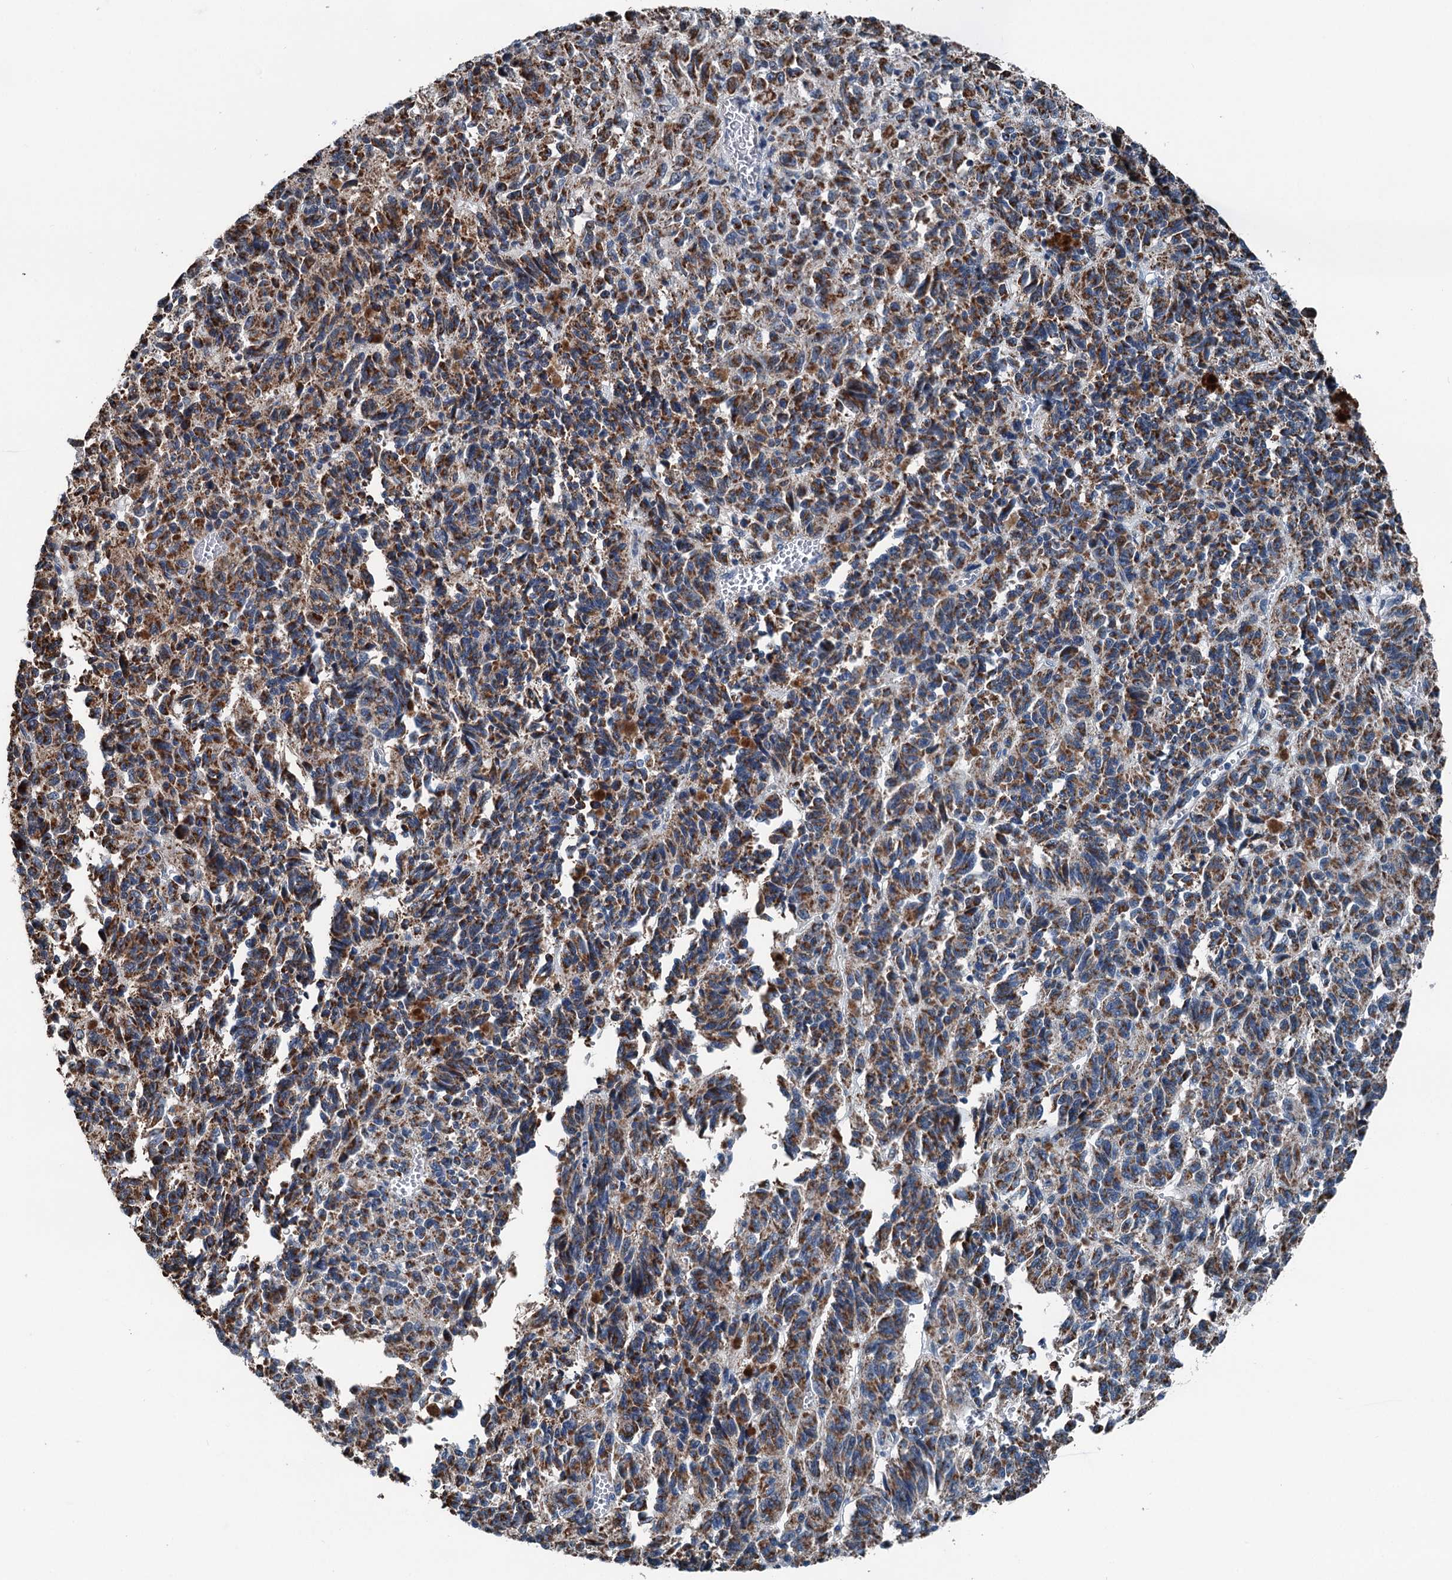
{"staining": {"intensity": "strong", "quantity": ">75%", "location": "cytoplasmic/membranous"}, "tissue": "melanoma", "cell_type": "Tumor cells", "image_type": "cancer", "snomed": [{"axis": "morphology", "description": "Malignant melanoma, Metastatic site"}, {"axis": "topography", "description": "Lung"}], "caption": "The image demonstrates staining of malignant melanoma (metastatic site), revealing strong cytoplasmic/membranous protein positivity (brown color) within tumor cells.", "gene": "TRPT1", "patient": {"sex": "male", "age": 64}}